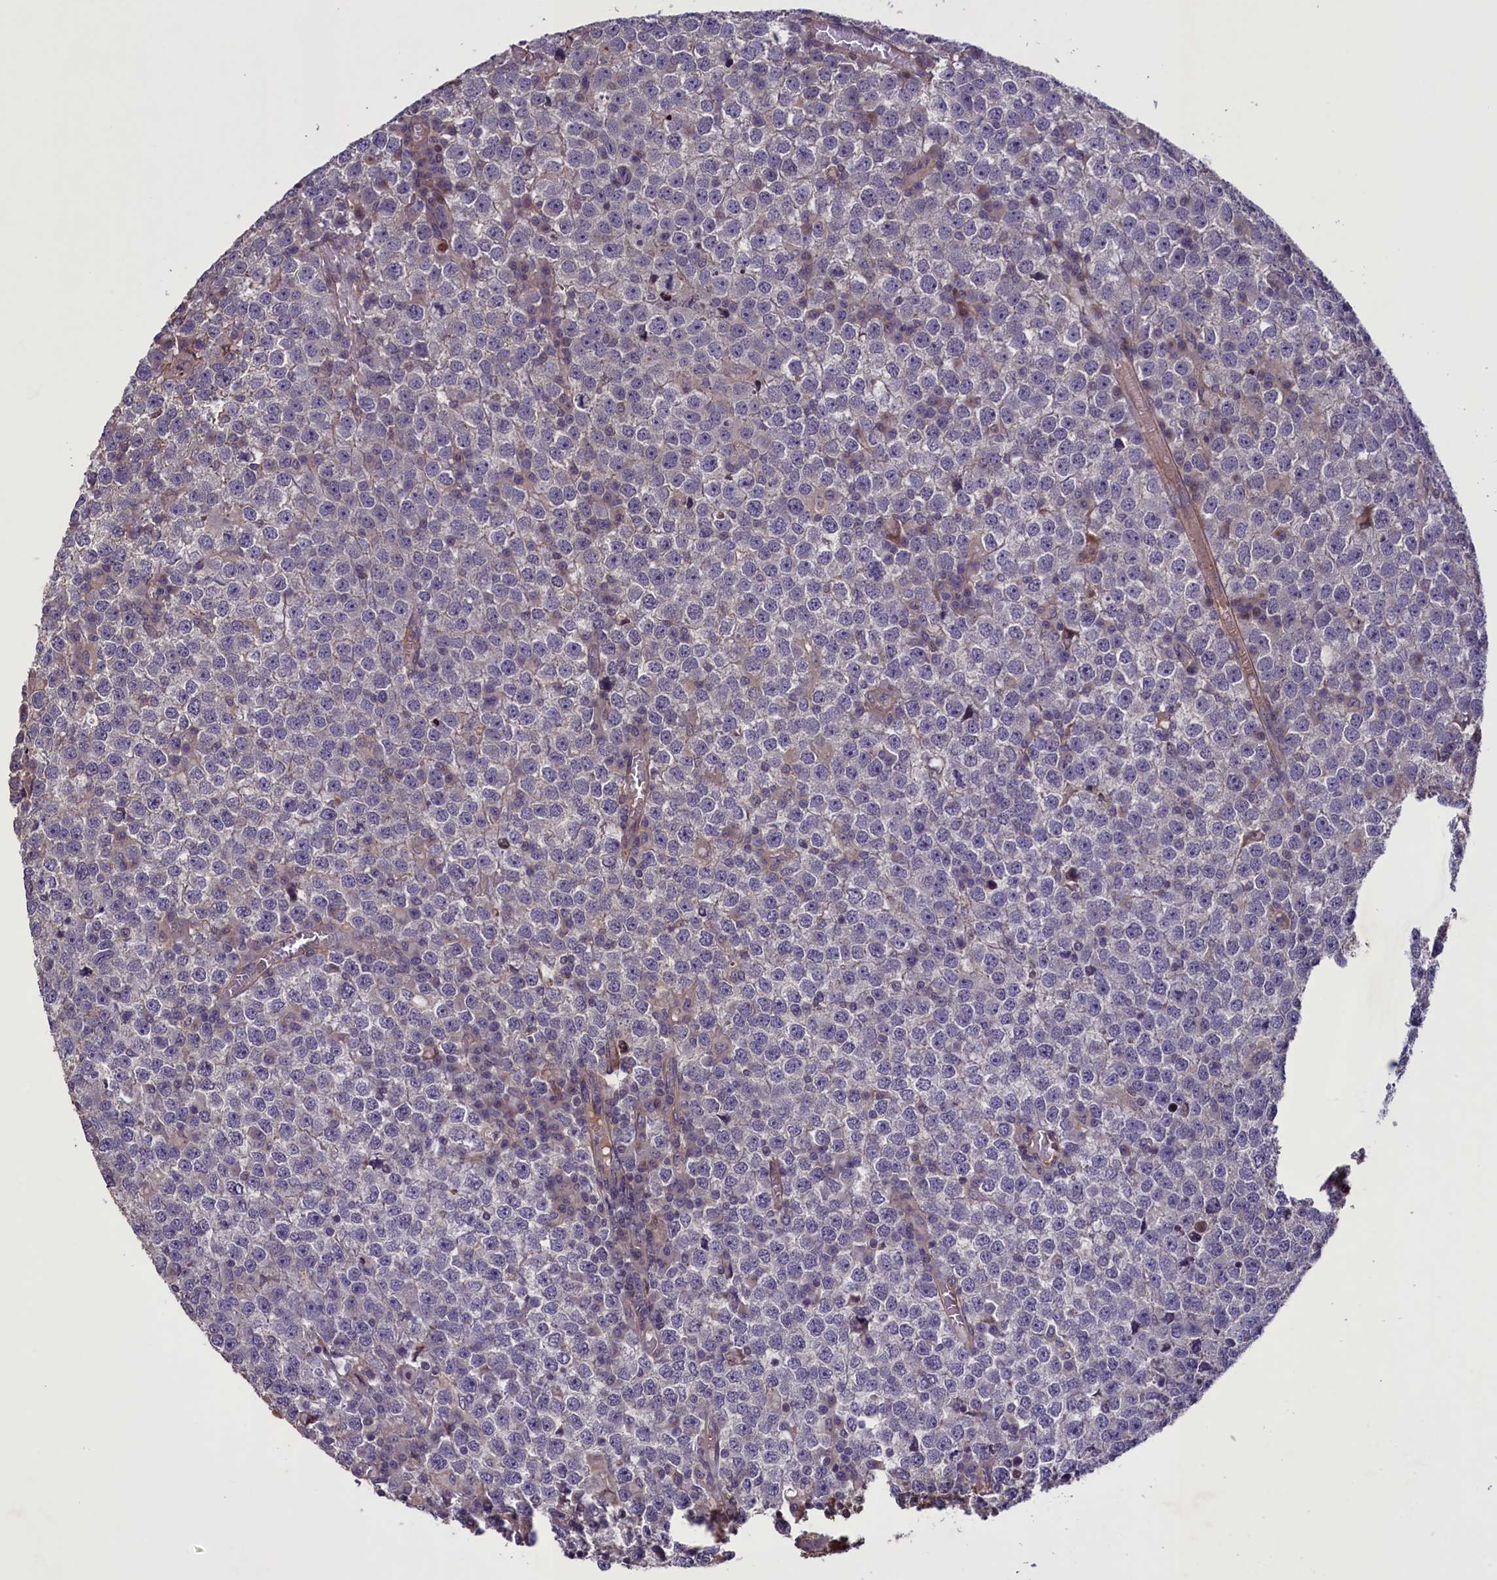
{"staining": {"intensity": "negative", "quantity": "none", "location": "none"}, "tissue": "testis cancer", "cell_type": "Tumor cells", "image_type": "cancer", "snomed": [{"axis": "morphology", "description": "Seminoma, NOS"}, {"axis": "topography", "description": "Testis"}], "caption": "Testis seminoma was stained to show a protein in brown. There is no significant expression in tumor cells.", "gene": "MAN2C1", "patient": {"sex": "male", "age": 65}}